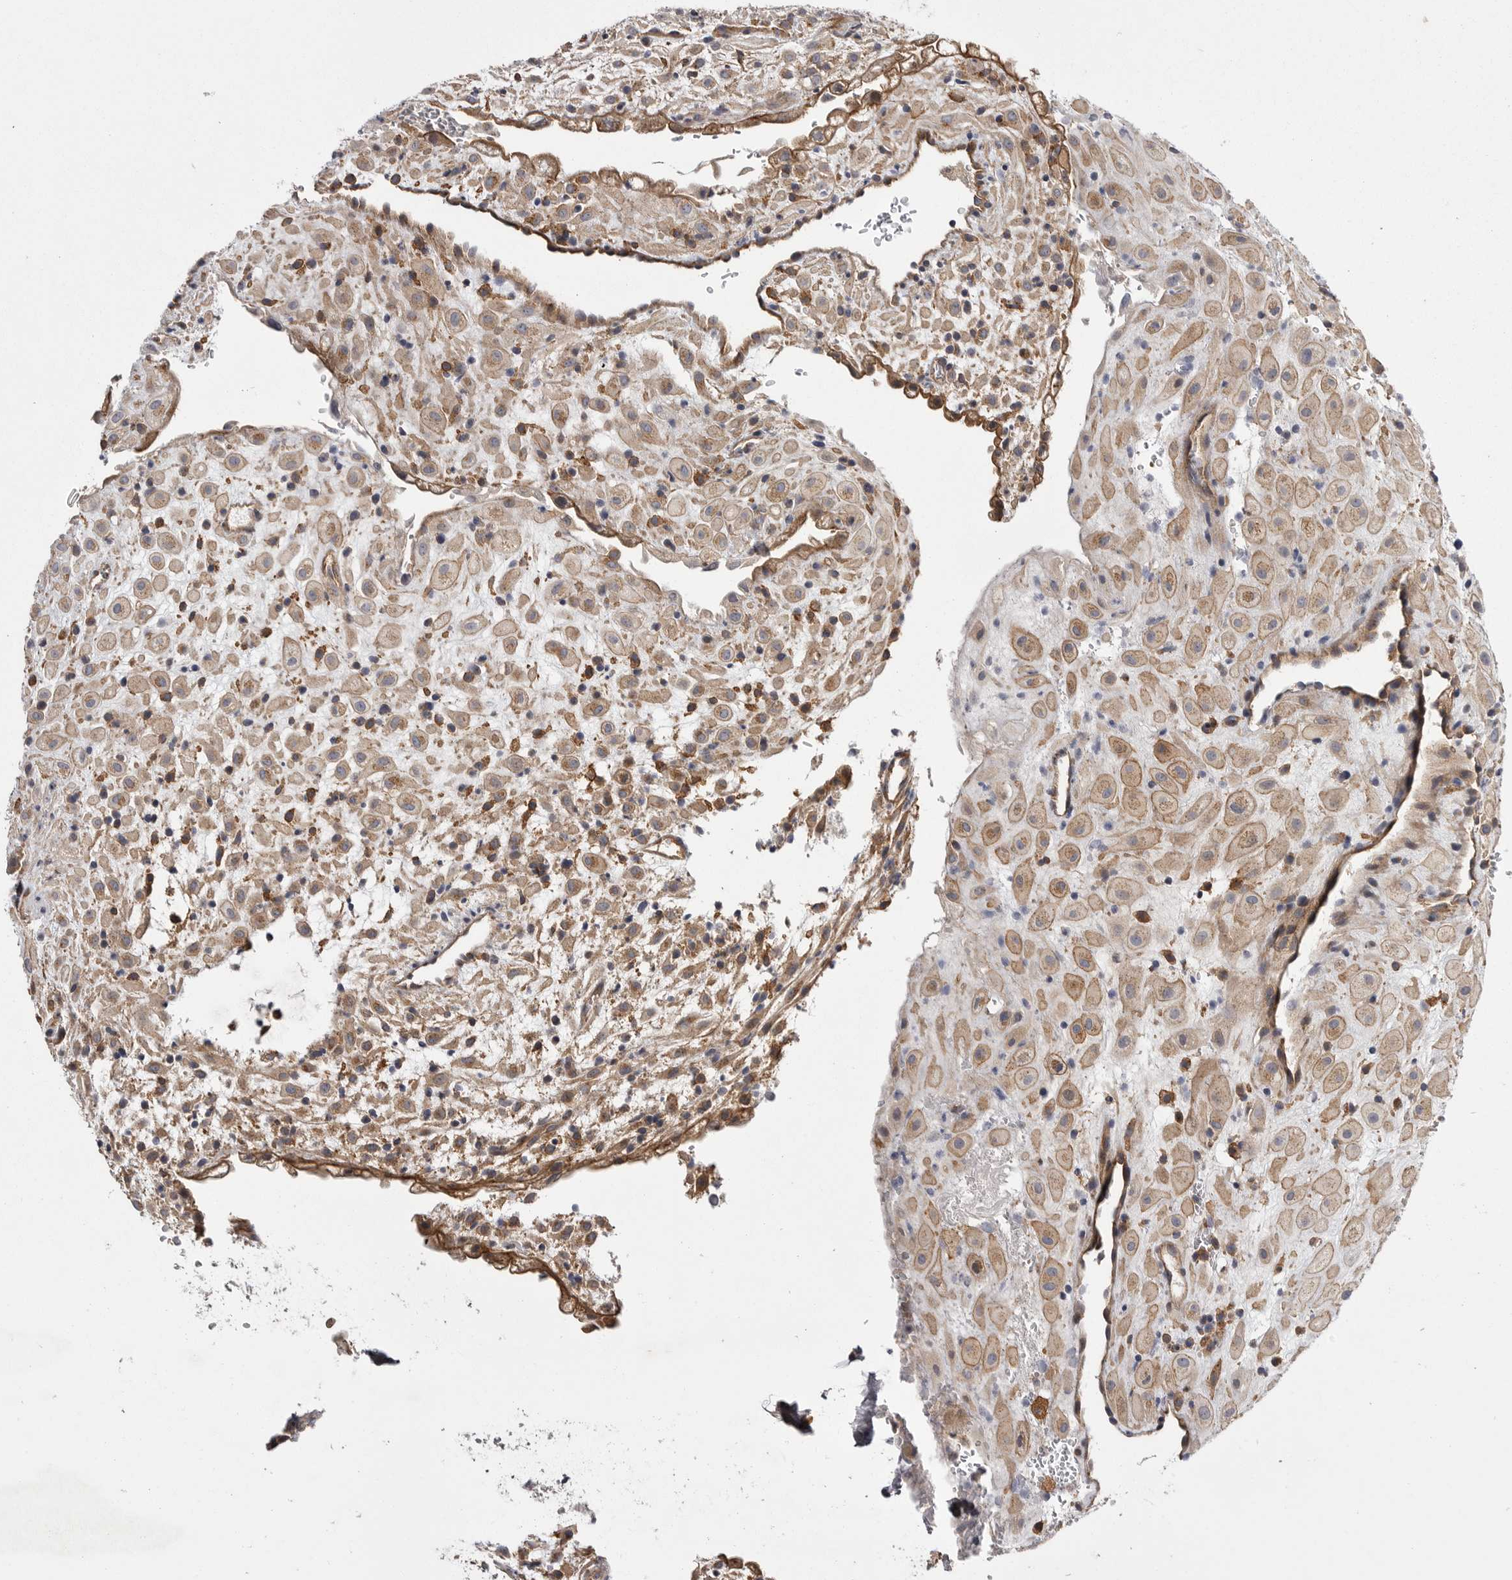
{"staining": {"intensity": "weak", "quantity": "25%-75%", "location": "cytoplasmic/membranous"}, "tissue": "placenta", "cell_type": "Decidual cells", "image_type": "normal", "snomed": [{"axis": "morphology", "description": "Normal tissue, NOS"}, {"axis": "topography", "description": "Placenta"}], "caption": "Placenta stained with DAB IHC exhibits low levels of weak cytoplasmic/membranous staining in about 25%-75% of decidual cells. (IHC, brightfield microscopy, high magnification).", "gene": "OSBPL9", "patient": {"sex": "female", "age": 35}}